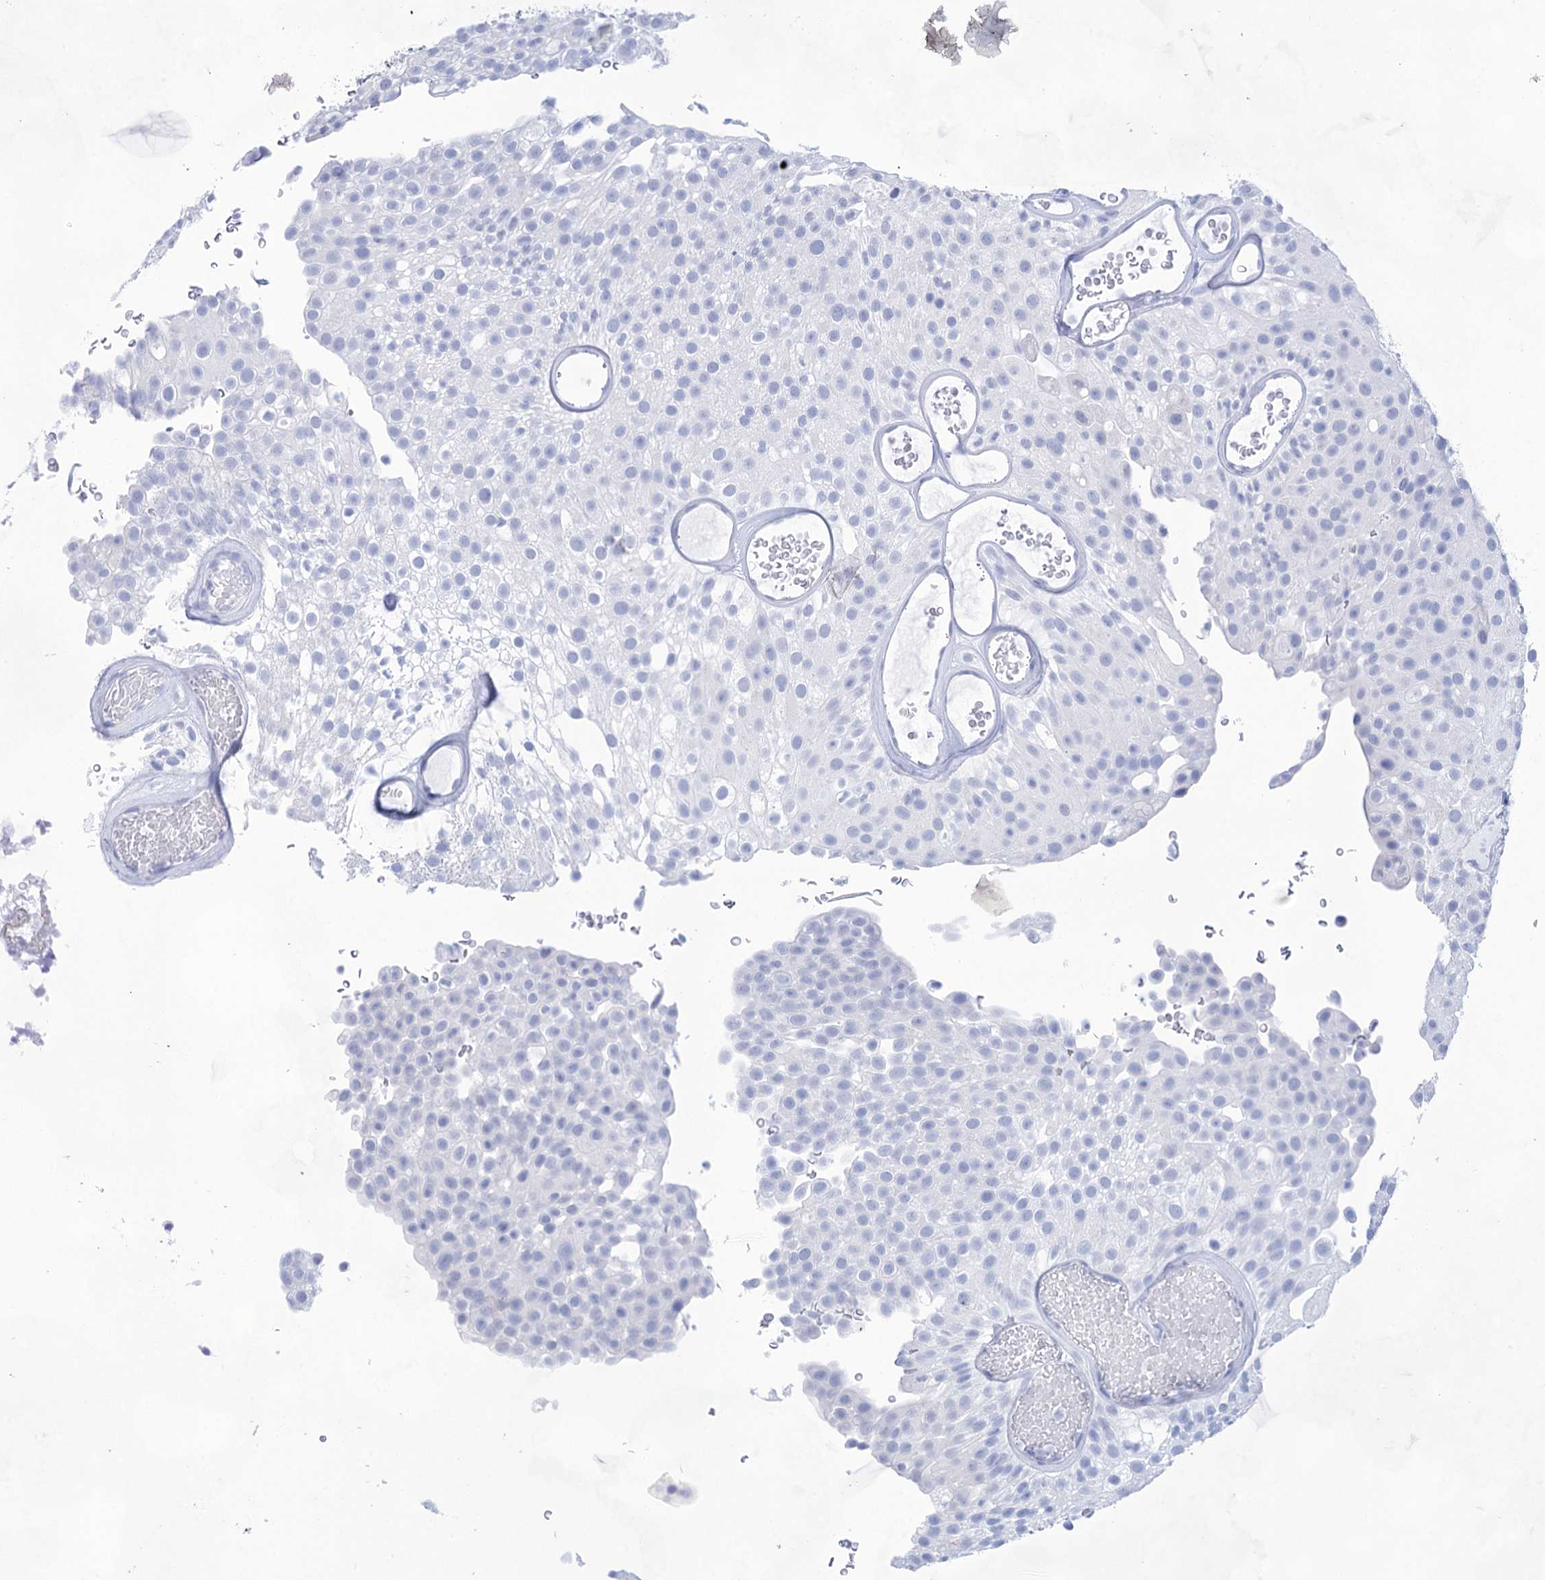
{"staining": {"intensity": "negative", "quantity": "none", "location": "none"}, "tissue": "urothelial cancer", "cell_type": "Tumor cells", "image_type": "cancer", "snomed": [{"axis": "morphology", "description": "Urothelial carcinoma, Low grade"}, {"axis": "topography", "description": "Urinary bladder"}], "caption": "An immunohistochemistry (IHC) micrograph of urothelial cancer is shown. There is no staining in tumor cells of urothelial cancer.", "gene": "LALBA", "patient": {"sex": "male", "age": 78}}